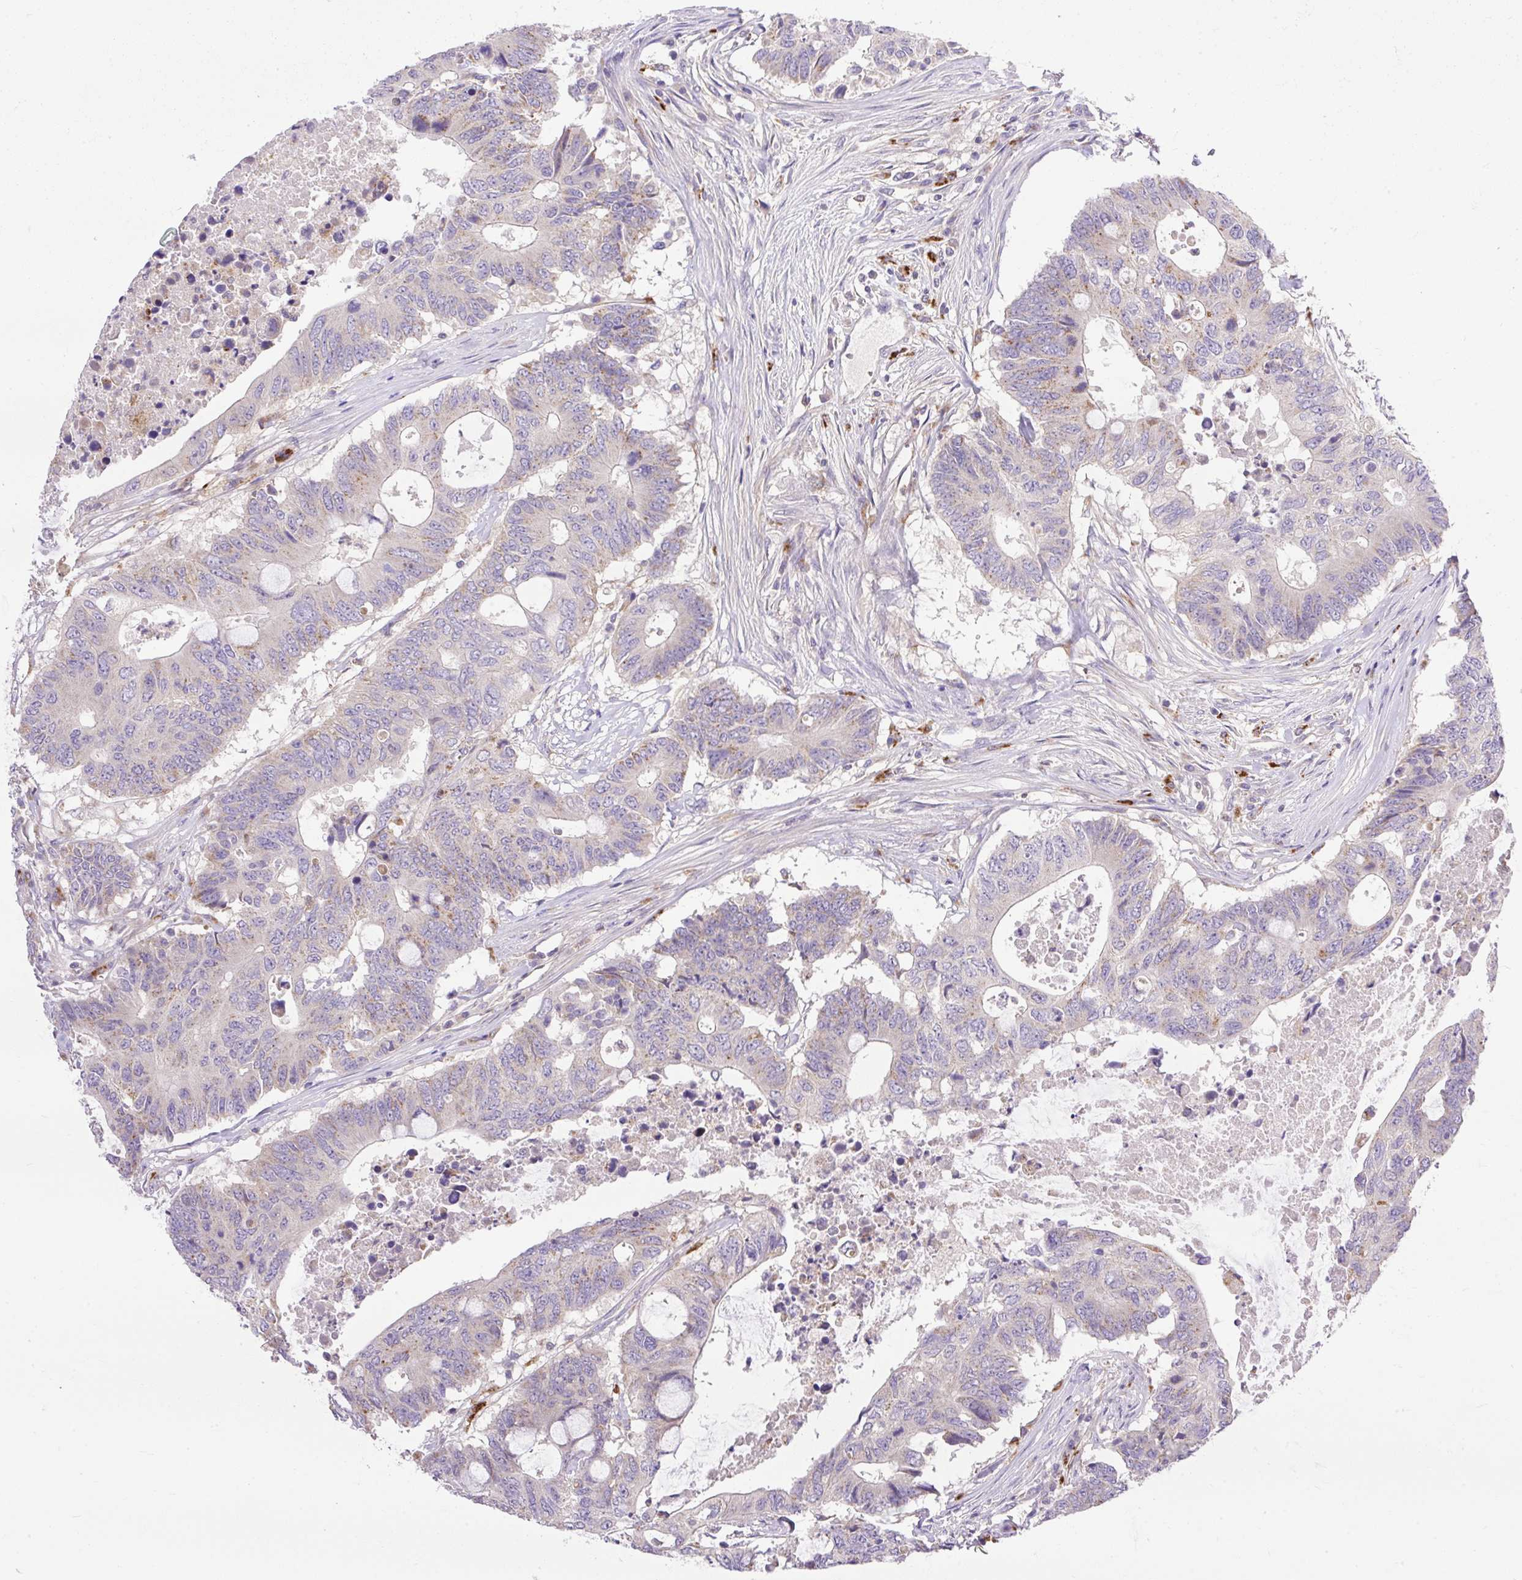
{"staining": {"intensity": "weak", "quantity": "<25%", "location": "cytoplasmic/membranous"}, "tissue": "colorectal cancer", "cell_type": "Tumor cells", "image_type": "cancer", "snomed": [{"axis": "morphology", "description": "Adenocarcinoma, NOS"}, {"axis": "topography", "description": "Colon"}], "caption": "The micrograph reveals no significant positivity in tumor cells of colorectal cancer (adenocarcinoma).", "gene": "HEXB", "patient": {"sex": "male", "age": 71}}